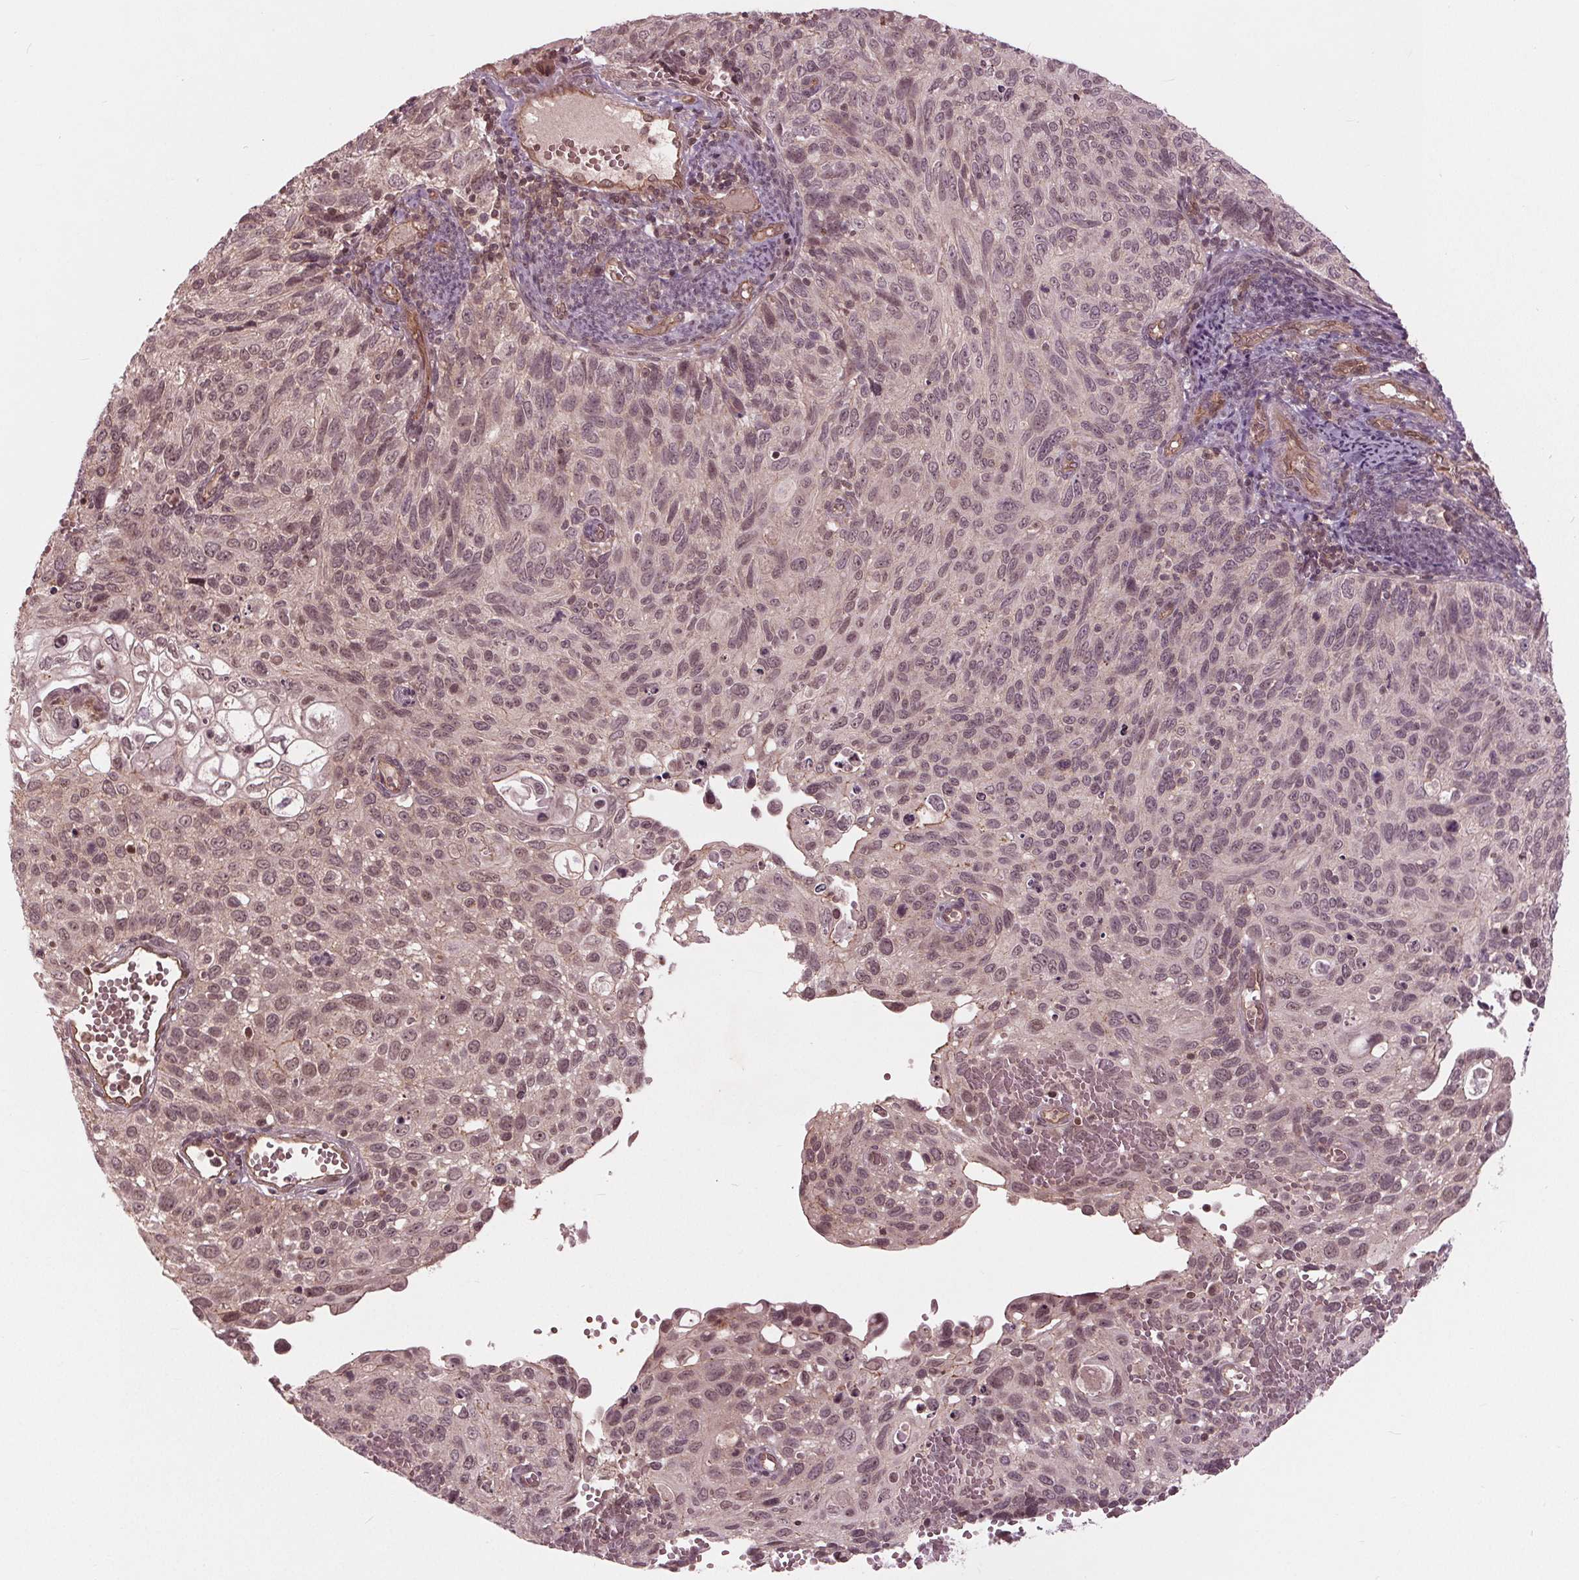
{"staining": {"intensity": "weak", "quantity": "25%-75%", "location": "nuclear"}, "tissue": "cervical cancer", "cell_type": "Tumor cells", "image_type": "cancer", "snomed": [{"axis": "morphology", "description": "Squamous cell carcinoma, NOS"}, {"axis": "topography", "description": "Cervix"}], "caption": "The immunohistochemical stain shows weak nuclear staining in tumor cells of cervical cancer (squamous cell carcinoma) tissue.", "gene": "BTBD1", "patient": {"sex": "female", "age": 70}}